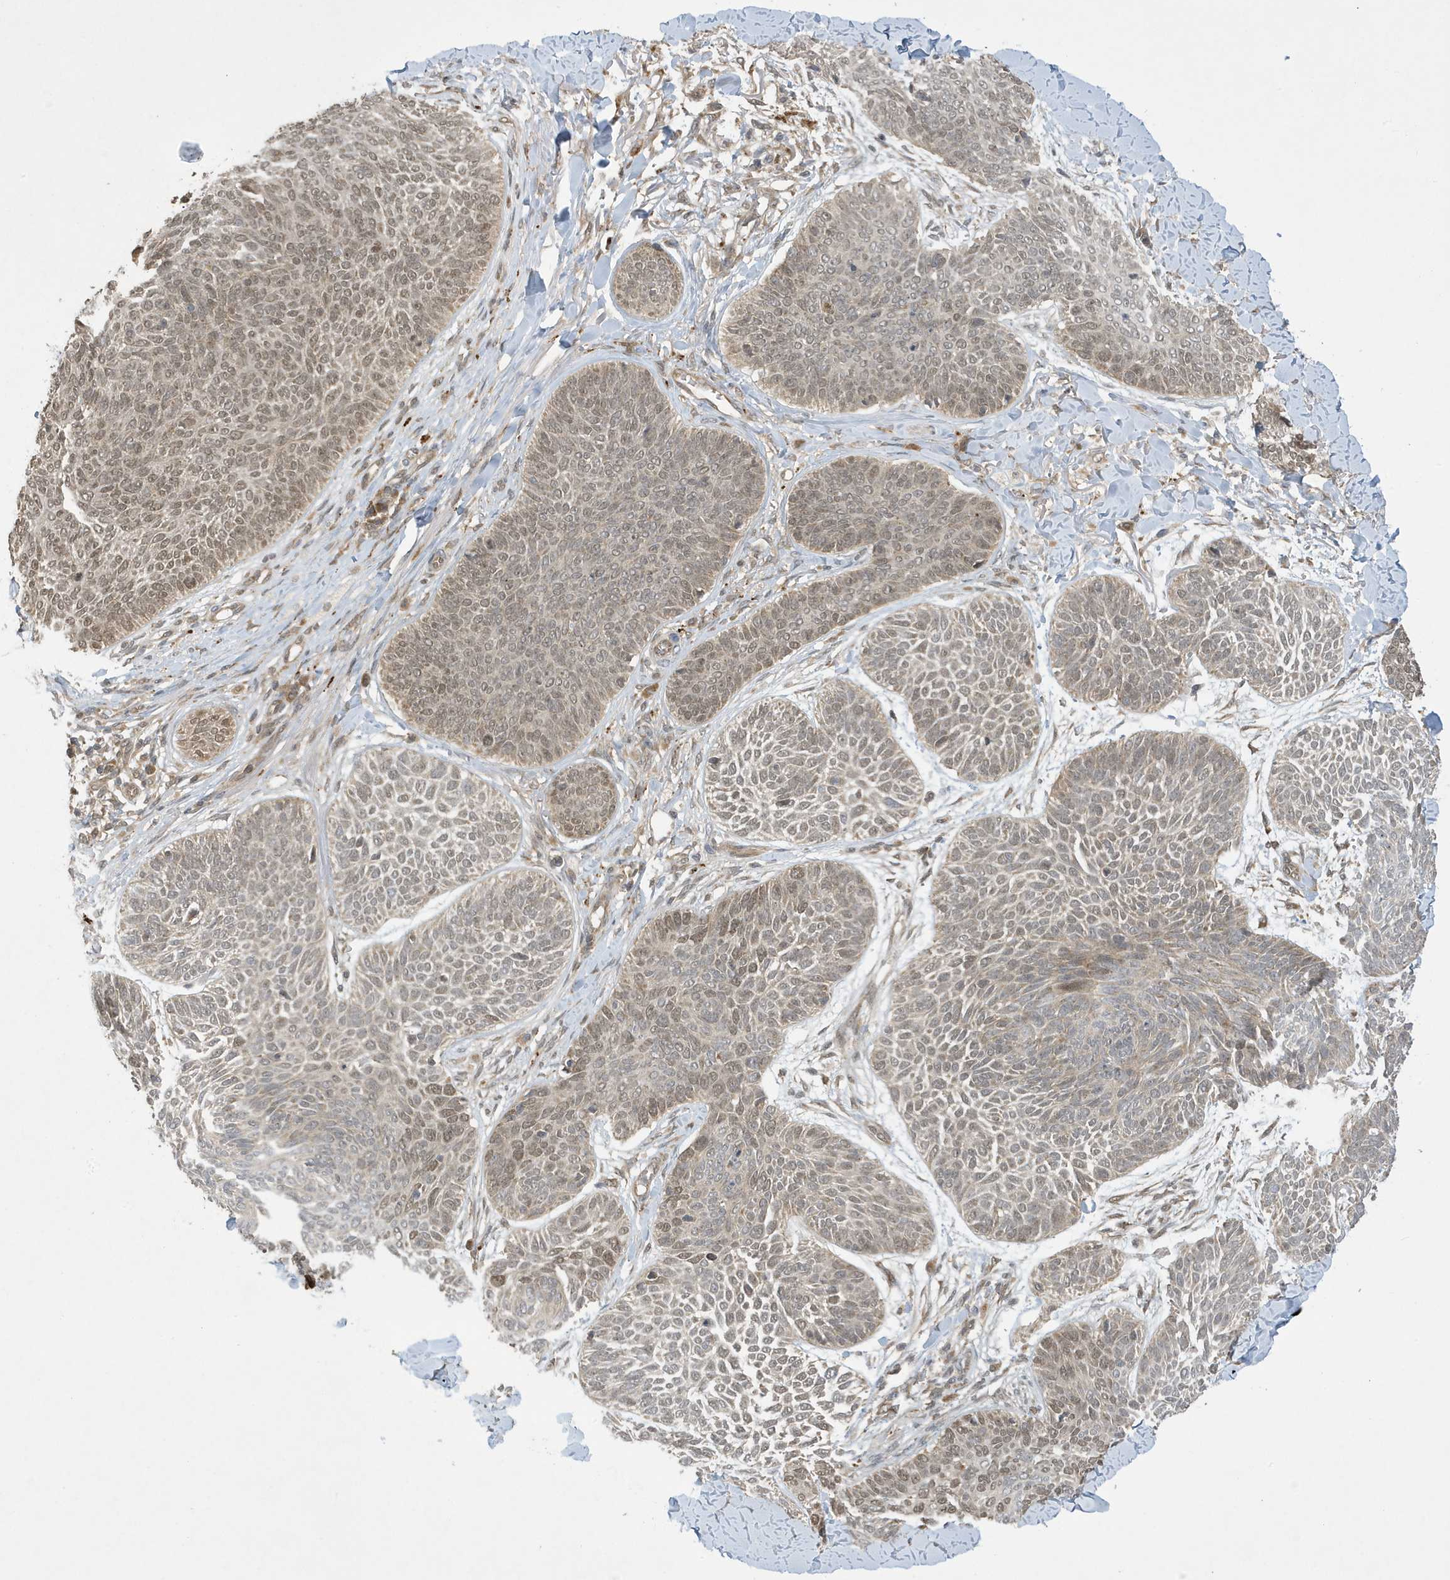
{"staining": {"intensity": "weak", "quantity": "25%-75%", "location": "nuclear"}, "tissue": "skin cancer", "cell_type": "Tumor cells", "image_type": "cancer", "snomed": [{"axis": "morphology", "description": "Basal cell carcinoma"}, {"axis": "topography", "description": "Skin"}], "caption": "Protein staining reveals weak nuclear staining in about 25%-75% of tumor cells in basal cell carcinoma (skin).", "gene": "NCOA7", "patient": {"sex": "male", "age": 85}}